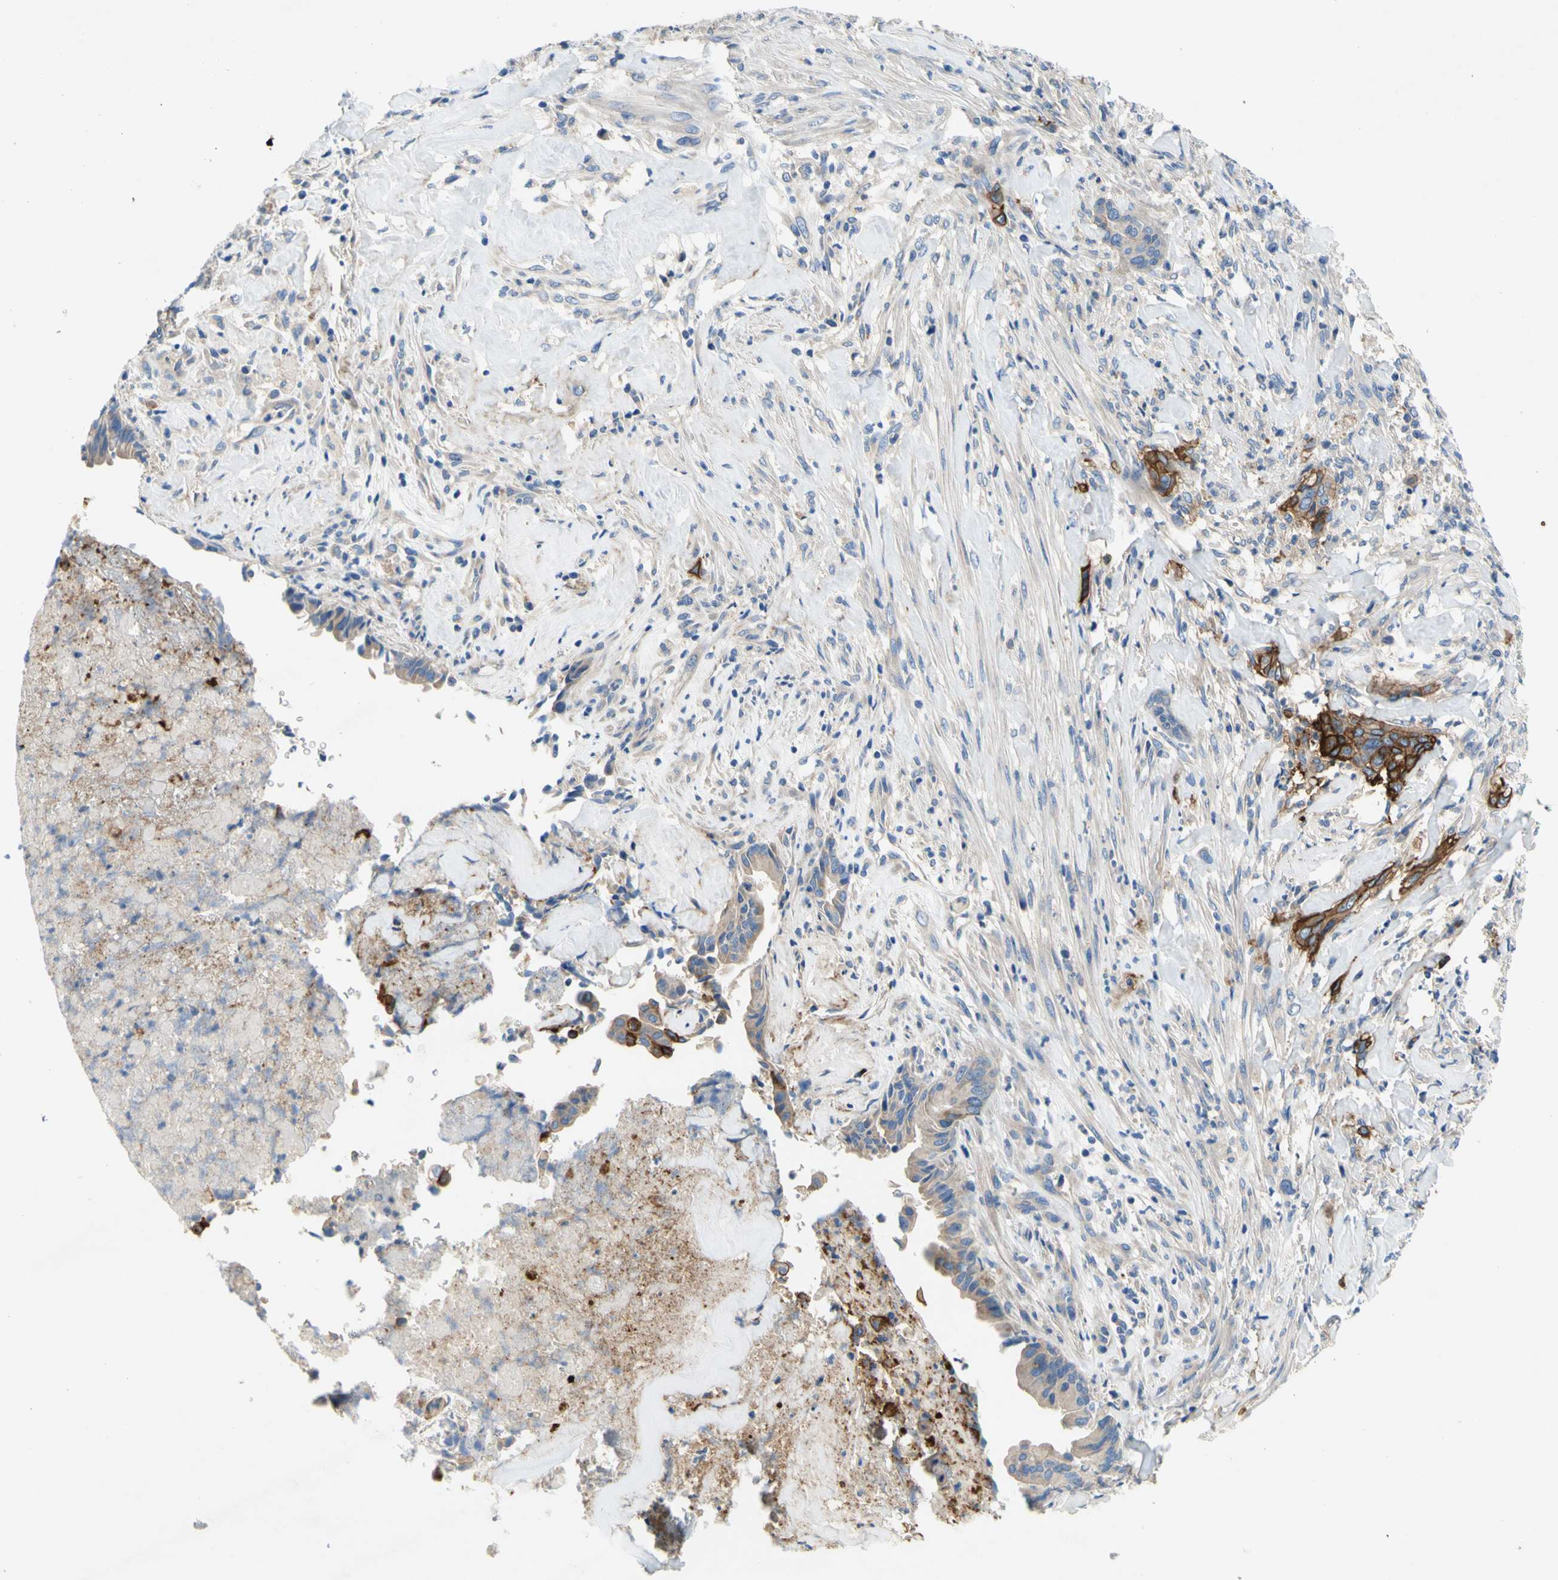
{"staining": {"intensity": "moderate", "quantity": "25%-75%", "location": "cytoplasmic/membranous"}, "tissue": "liver cancer", "cell_type": "Tumor cells", "image_type": "cancer", "snomed": [{"axis": "morphology", "description": "Cholangiocarcinoma"}, {"axis": "topography", "description": "Liver"}], "caption": "Liver cancer (cholangiocarcinoma) stained with DAB (3,3'-diaminobenzidine) IHC exhibits medium levels of moderate cytoplasmic/membranous positivity in about 25%-75% of tumor cells.", "gene": "F3", "patient": {"sex": "female", "age": 67}}